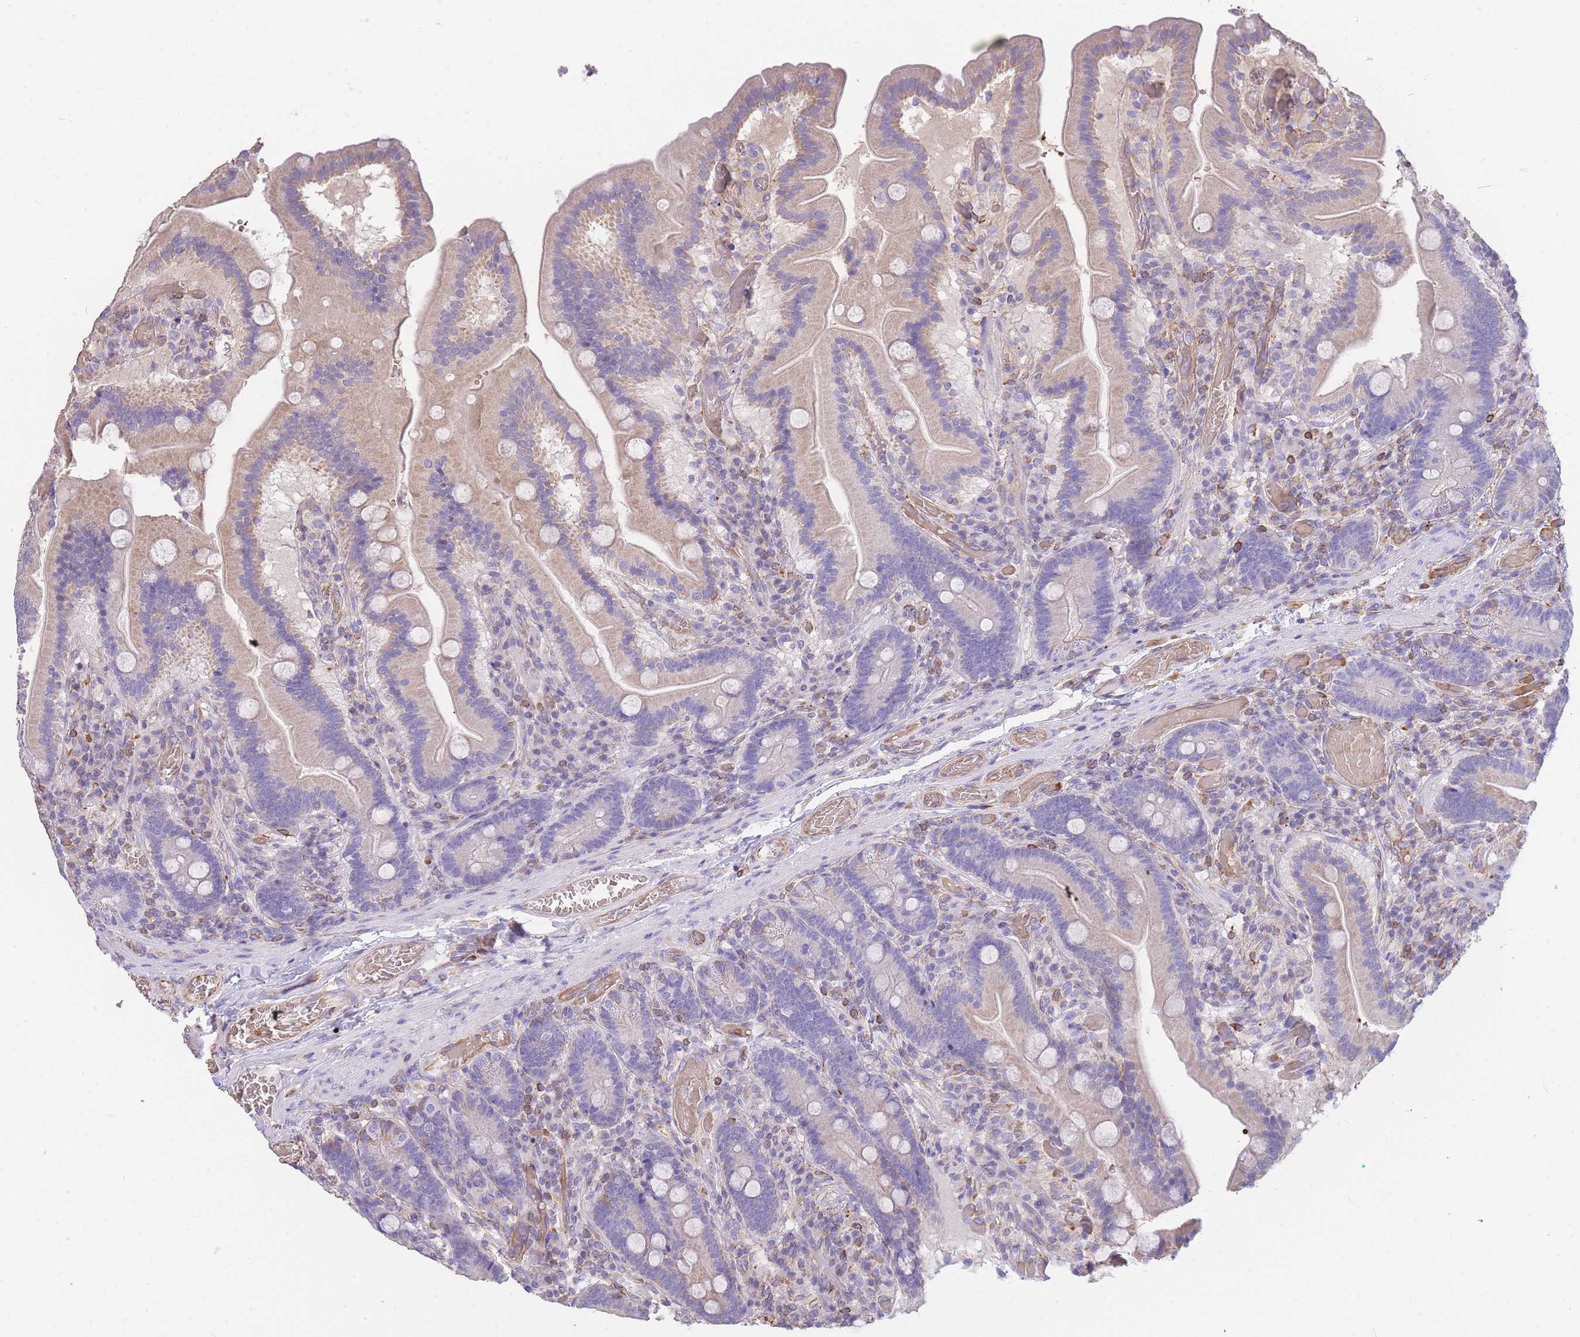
{"staining": {"intensity": "weak", "quantity": "25%-75%", "location": "cytoplasmic/membranous"}, "tissue": "duodenum", "cell_type": "Glandular cells", "image_type": "normal", "snomed": [{"axis": "morphology", "description": "Normal tissue, NOS"}, {"axis": "topography", "description": "Duodenum"}], "caption": "Immunohistochemistry (IHC) of benign human duodenum displays low levels of weak cytoplasmic/membranous expression in approximately 25%-75% of glandular cells.", "gene": "ANKRD53", "patient": {"sex": "female", "age": 62}}